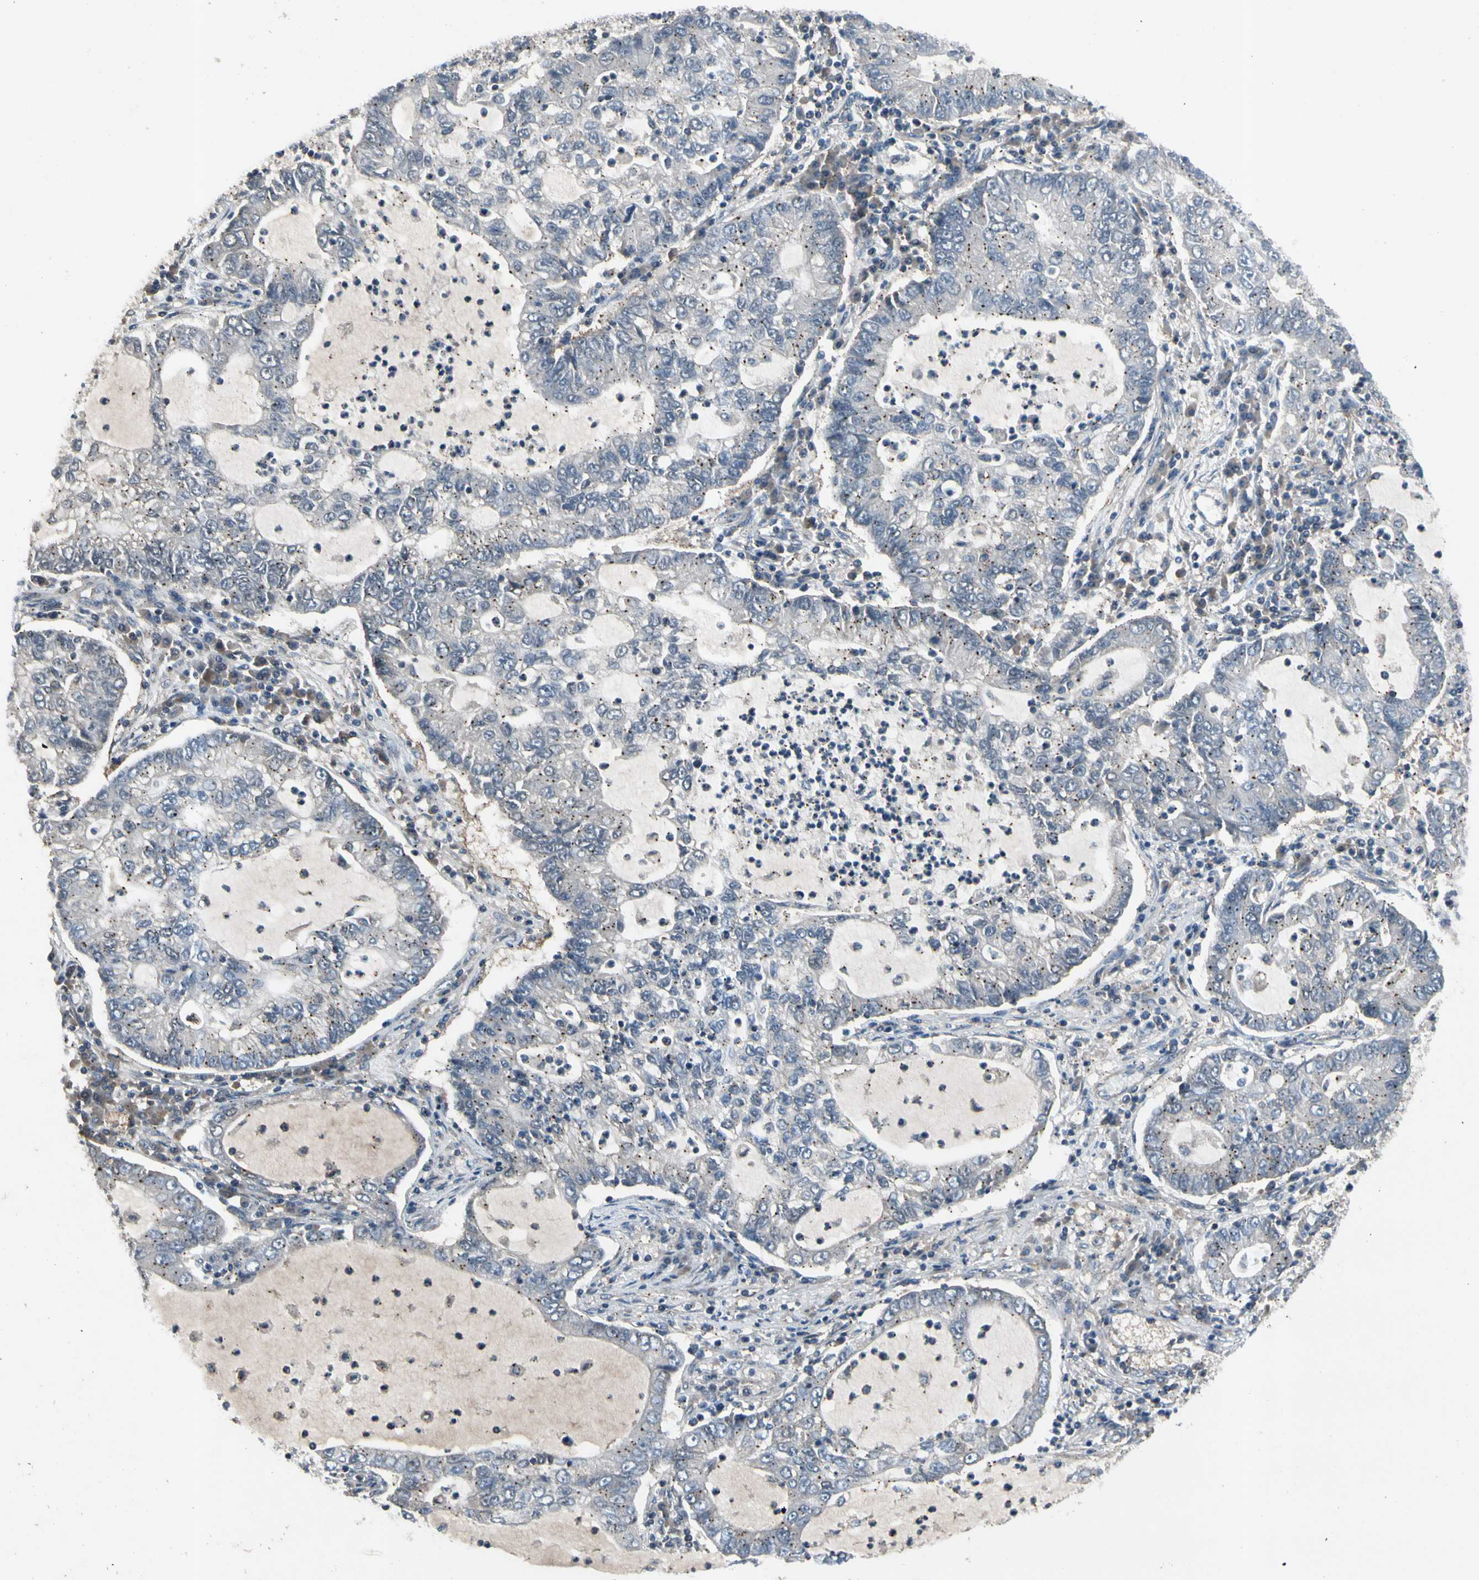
{"staining": {"intensity": "moderate", "quantity": "25%-75%", "location": "cytoplasmic/membranous"}, "tissue": "lung cancer", "cell_type": "Tumor cells", "image_type": "cancer", "snomed": [{"axis": "morphology", "description": "Adenocarcinoma, NOS"}, {"axis": "topography", "description": "Lung"}], "caption": "Immunohistochemical staining of lung cancer (adenocarcinoma) displays moderate cytoplasmic/membranous protein positivity in about 25%-75% of tumor cells.", "gene": "NMI", "patient": {"sex": "female", "age": 51}}